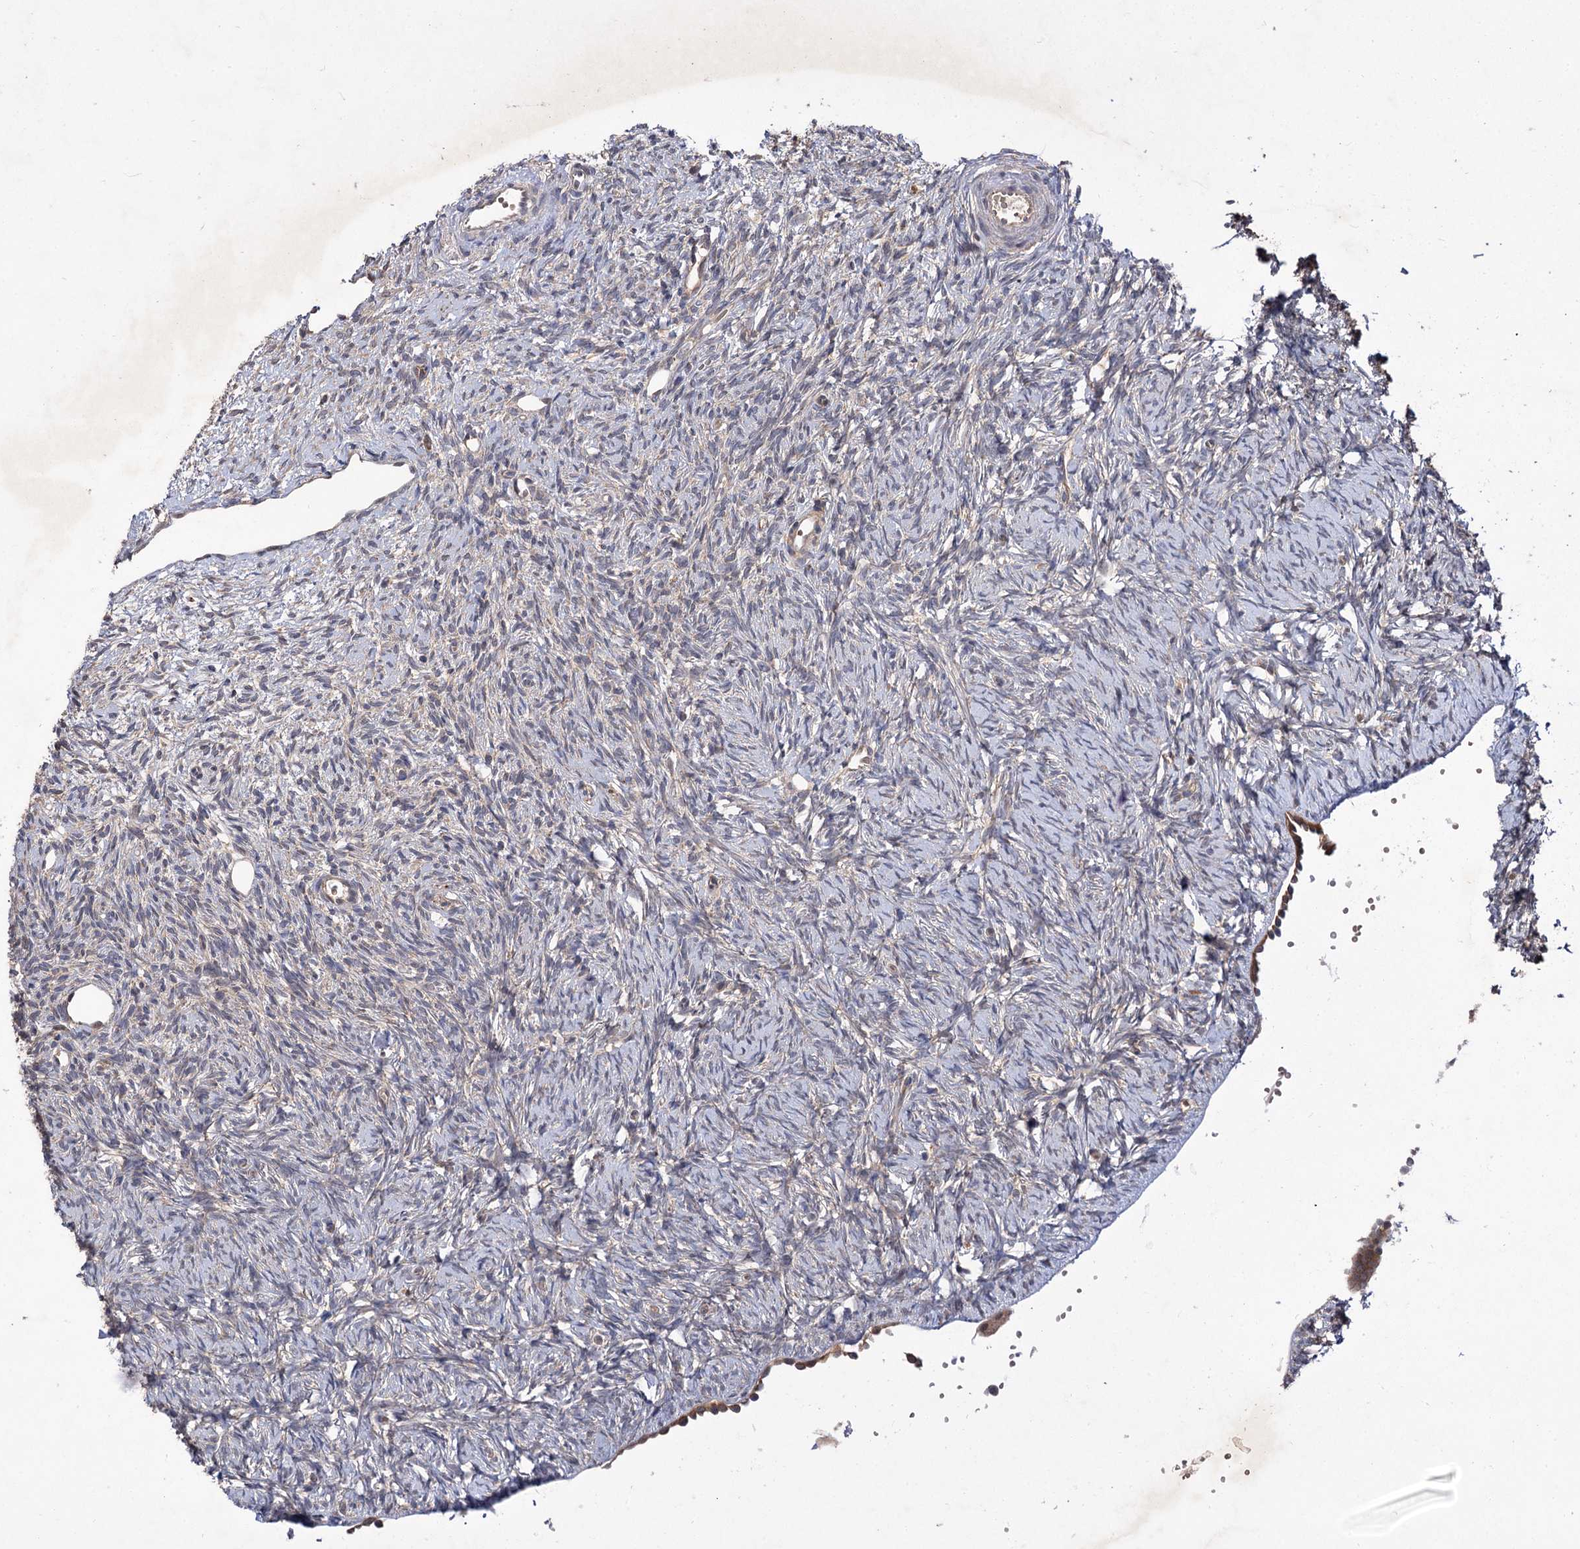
{"staining": {"intensity": "negative", "quantity": "none", "location": "none"}, "tissue": "ovary", "cell_type": "Ovarian stroma cells", "image_type": "normal", "snomed": [{"axis": "morphology", "description": "Normal tissue, NOS"}, {"axis": "topography", "description": "Ovary"}], "caption": "This is a image of immunohistochemistry staining of benign ovary, which shows no expression in ovarian stroma cells.", "gene": "FBXW8", "patient": {"sex": "female", "age": 51}}